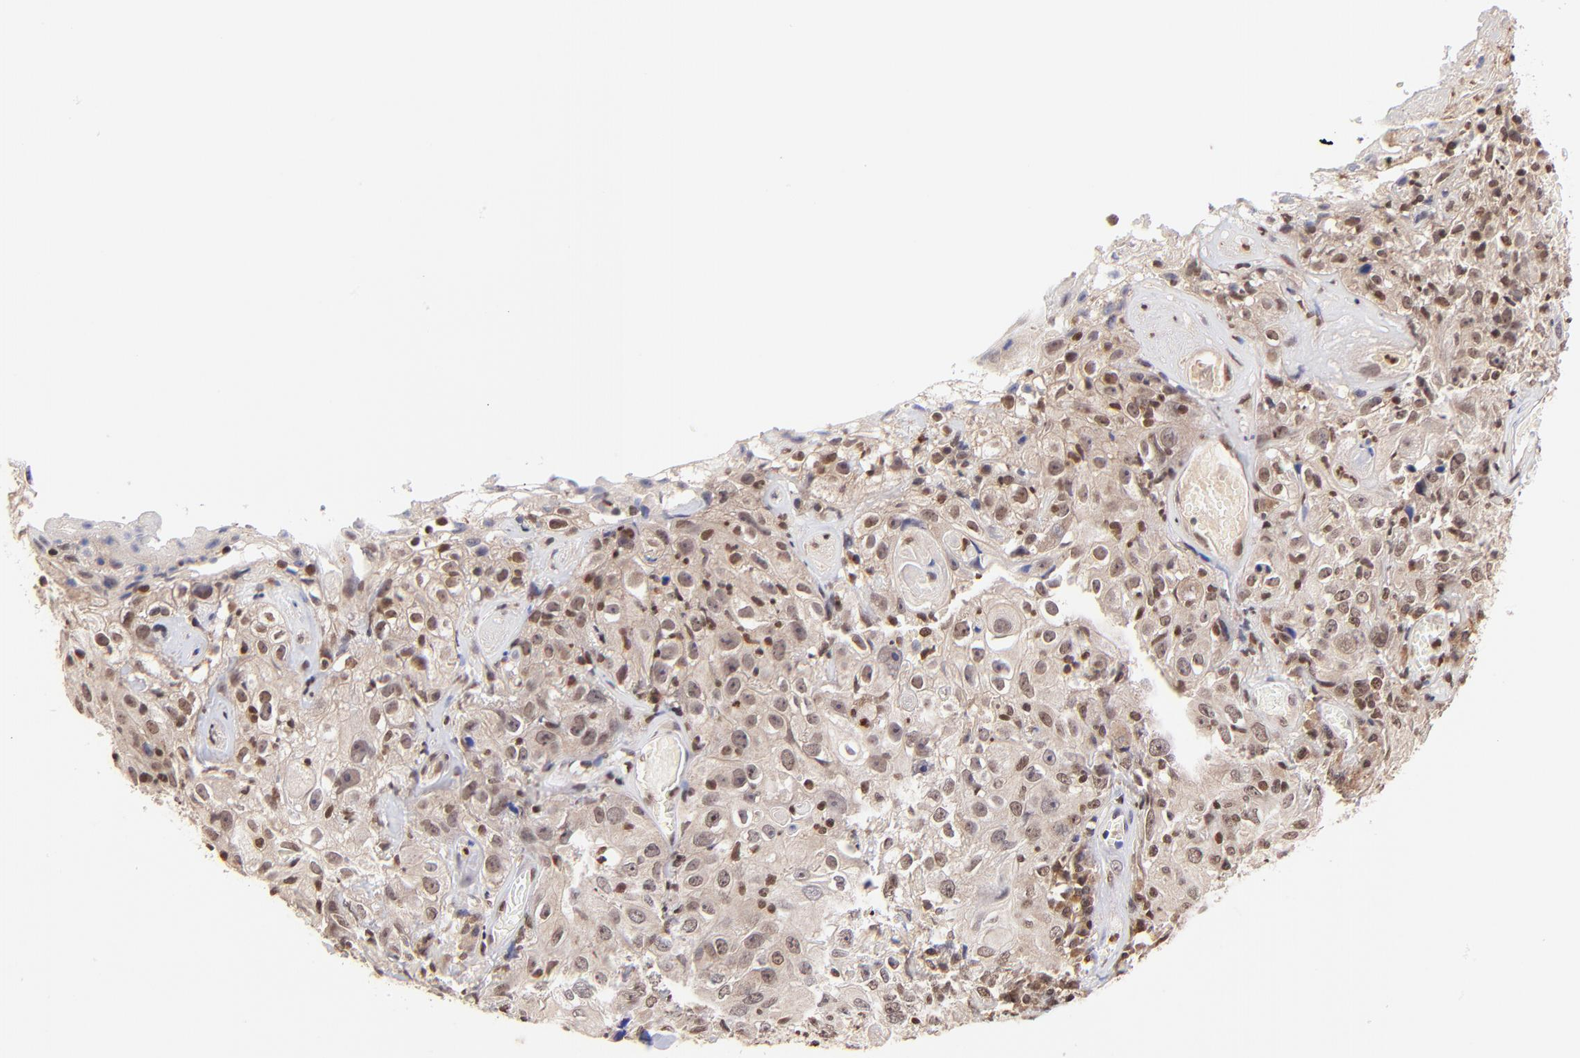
{"staining": {"intensity": "moderate", "quantity": ">75%", "location": "nuclear"}, "tissue": "skin cancer", "cell_type": "Tumor cells", "image_type": "cancer", "snomed": [{"axis": "morphology", "description": "Squamous cell carcinoma, NOS"}, {"axis": "topography", "description": "Skin"}], "caption": "Immunohistochemical staining of human skin squamous cell carcinoma reveals medium levels of moderate nuclear protein positivity in approximately >75% of tumor cells. (IHC, brightfield microscopy, high magnification).", "gene": "WDR25", "patient": {"sex": "male", "age": 65}}